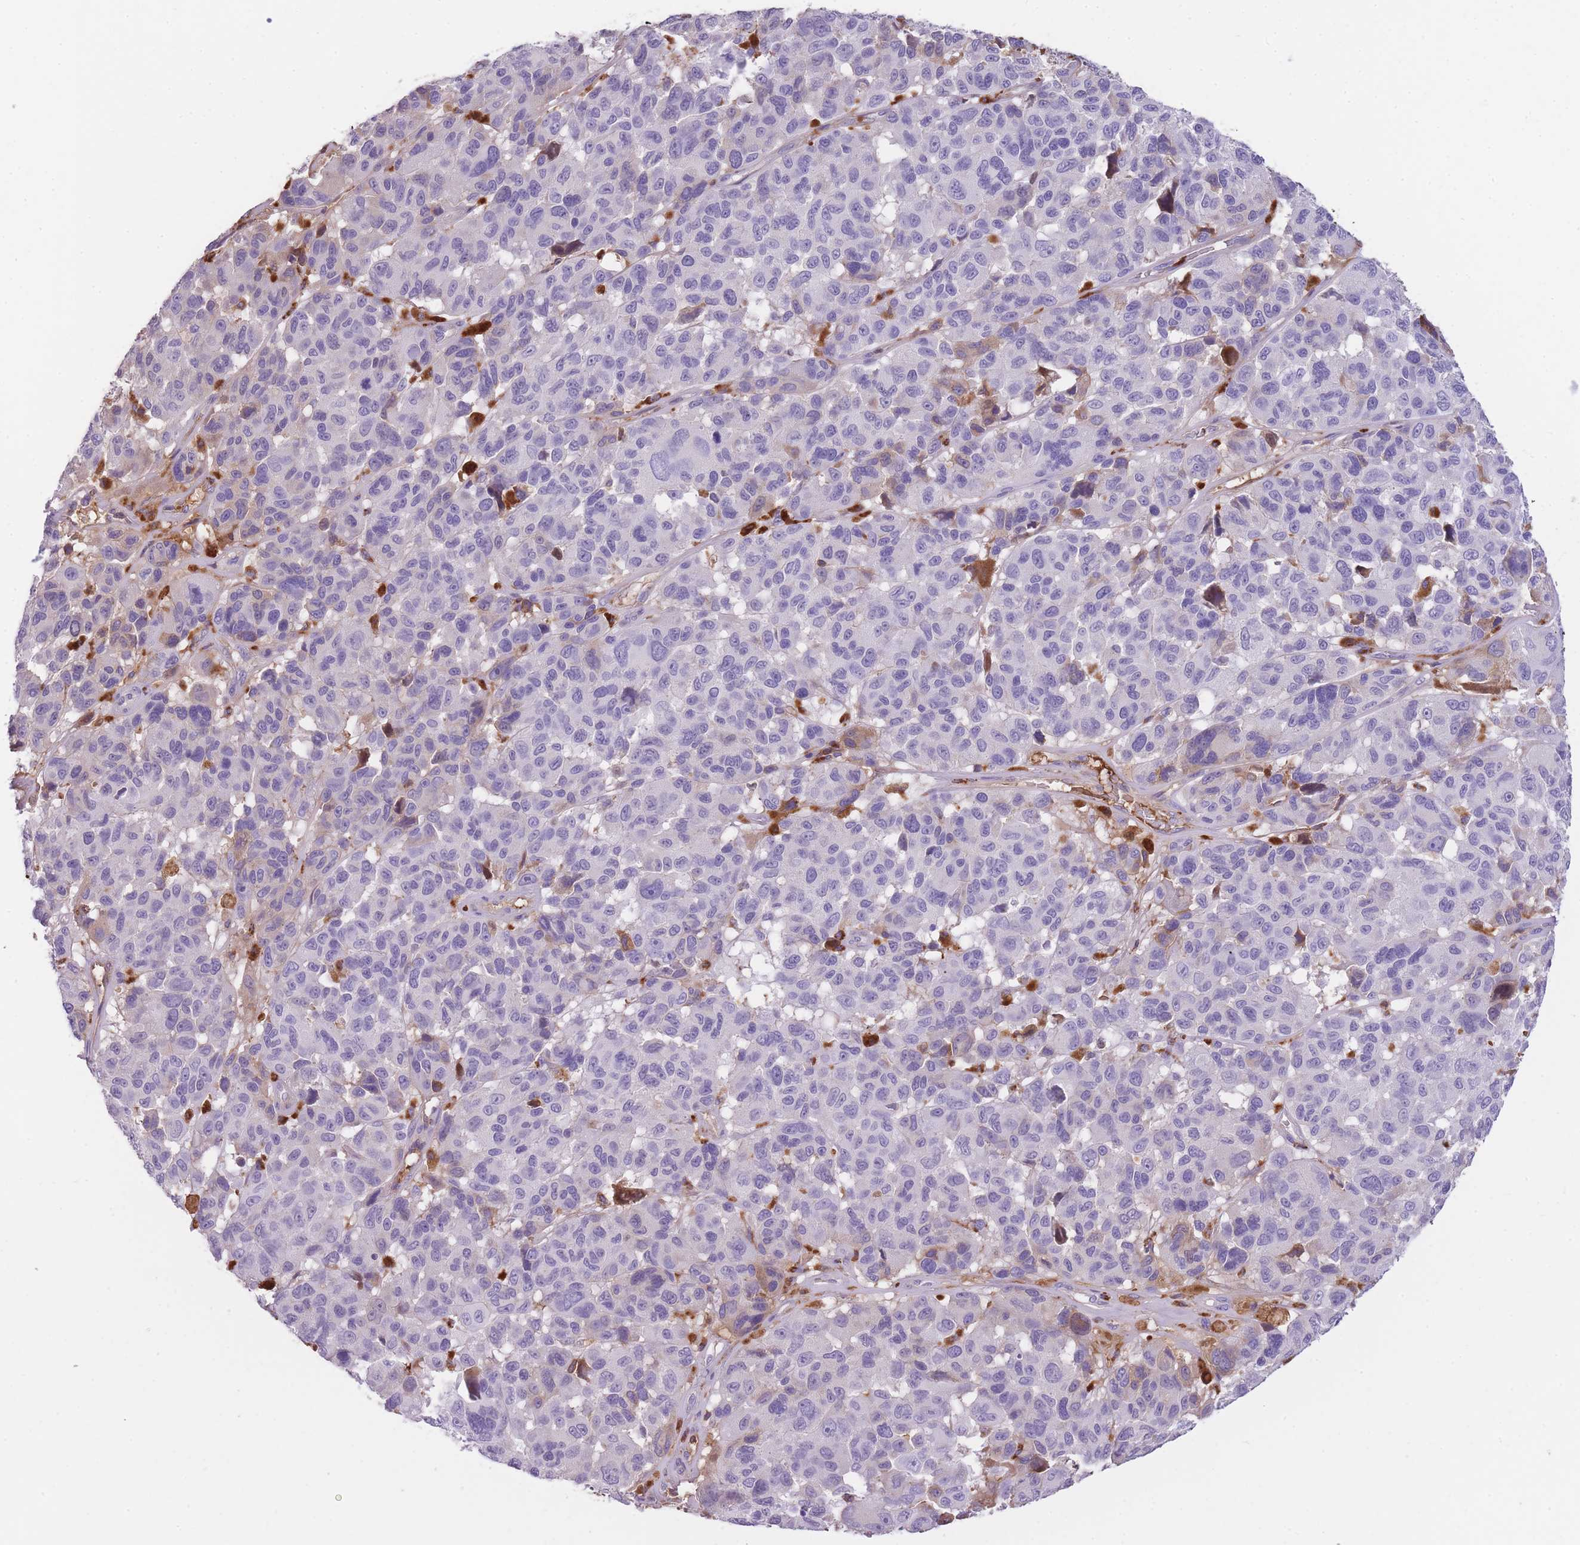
{"staining": {"intensity": "negative", "quantity": "none", "location": "none"}, "tissue": "melanoma", "cell_type": "Tumor cells", "image_type": "cancer", "snomed": [{"axis": "morphology", "description": "Malignant melanoma, NOS"}, {"axis": "topography", "description": "Skin"}], "caption": "There is no significant staining in tumor cells of melanoma. The staining is performed using DAB brown chromogen with nuclei counter-stained in using hematoxylin.", "gene": "GNAT1", "patient": {"sex": "female", "age": 66}}